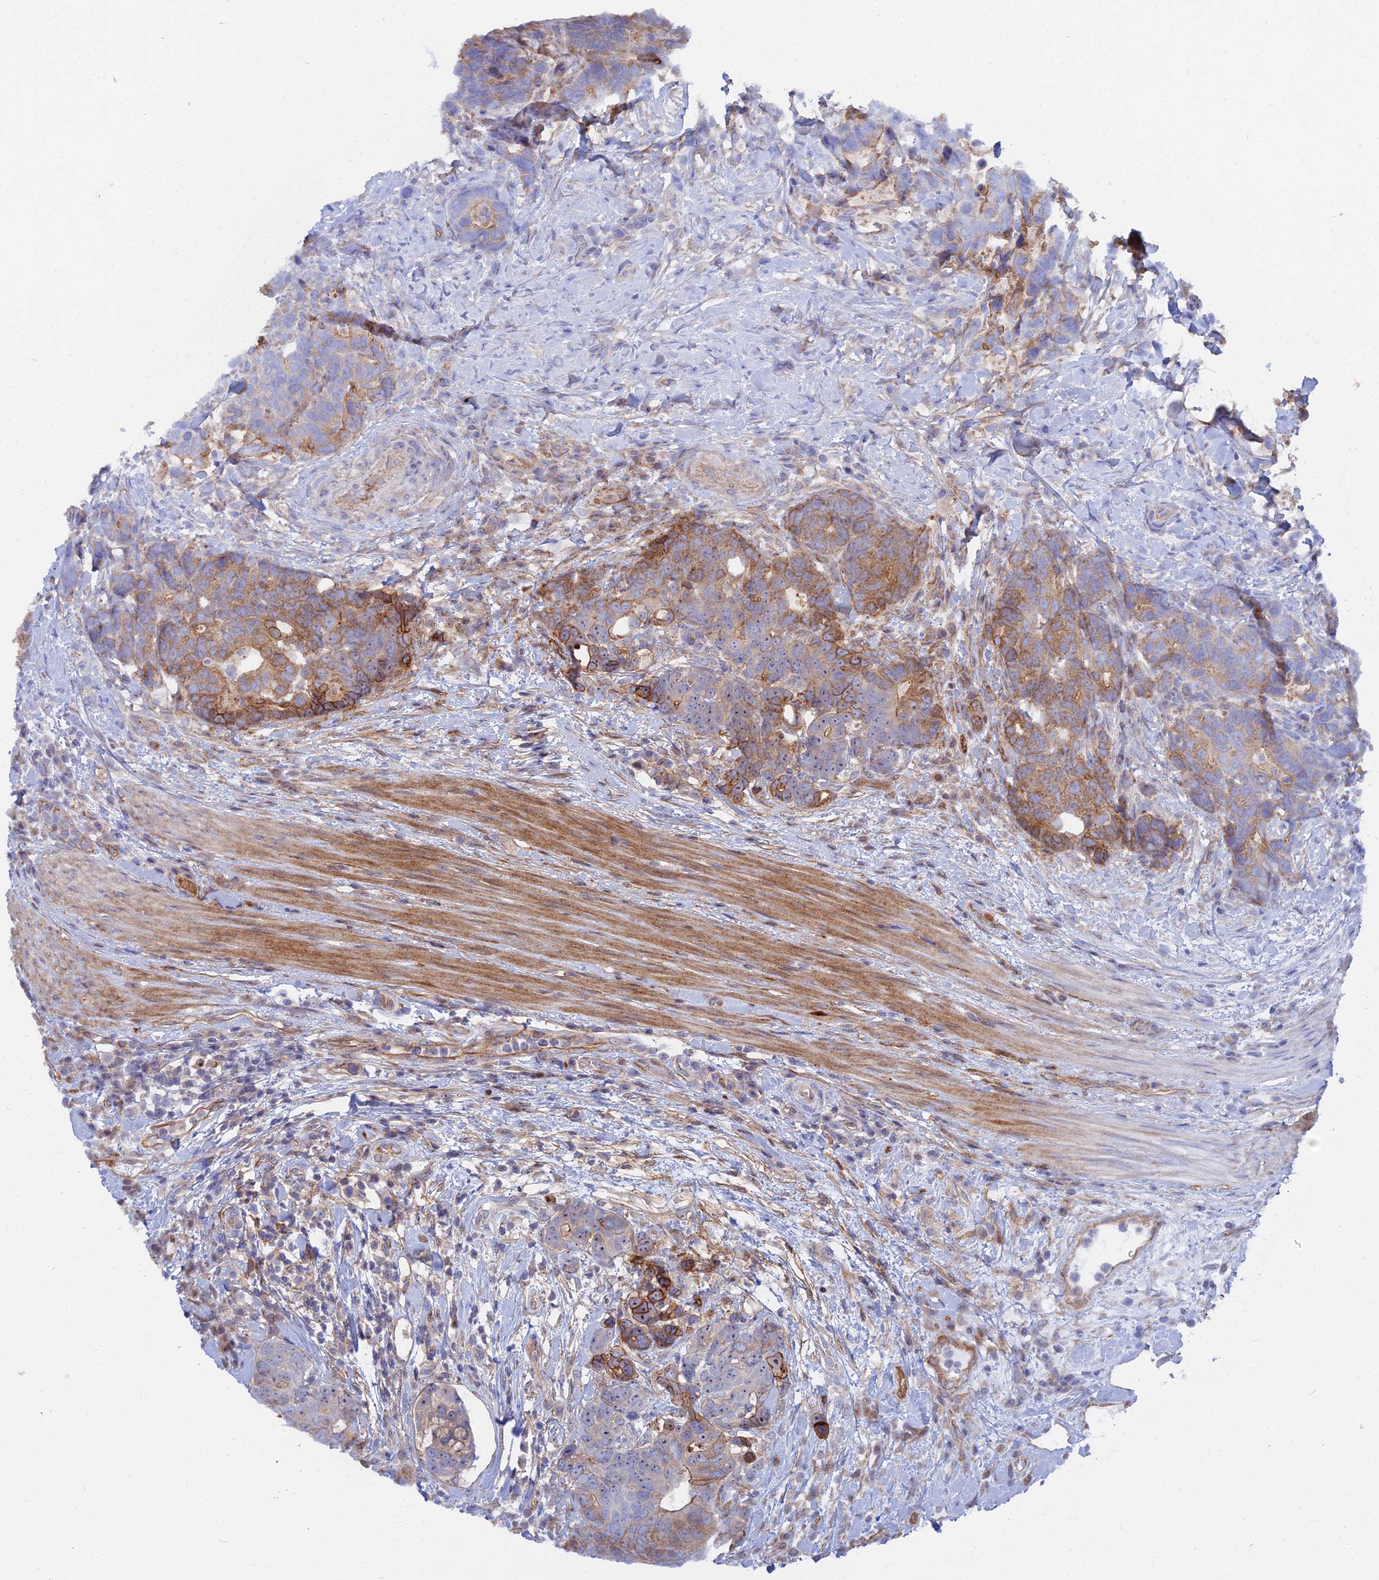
{"staining": {"intensity": "moderate", "quantity": "<25%", "location": "cytoplasmic/membranous"}, "tissue": "colorectal cancer", "cell_type": "Tumor cells", "image_type": "cancer", "snomed": [{"axis": "morphology", "description": "Adenocarcinoma, NOS"}, {"axis": "topography", "description": "Colon"}], "caption": "Immunohistochemical staining of human colorectal cancer reveals low levels of moderate cytoplasmic/membranous expression in approximately <25% of tumor cells. The protein of interest is stained brown, and the nuclei are stained in blue (DAB (3,3'-diaminobenzidine) IHC with brightfield microscopy, high magnification).", "gene": "TRIM43B", "patient": {"sex": "female", "age": 82}}